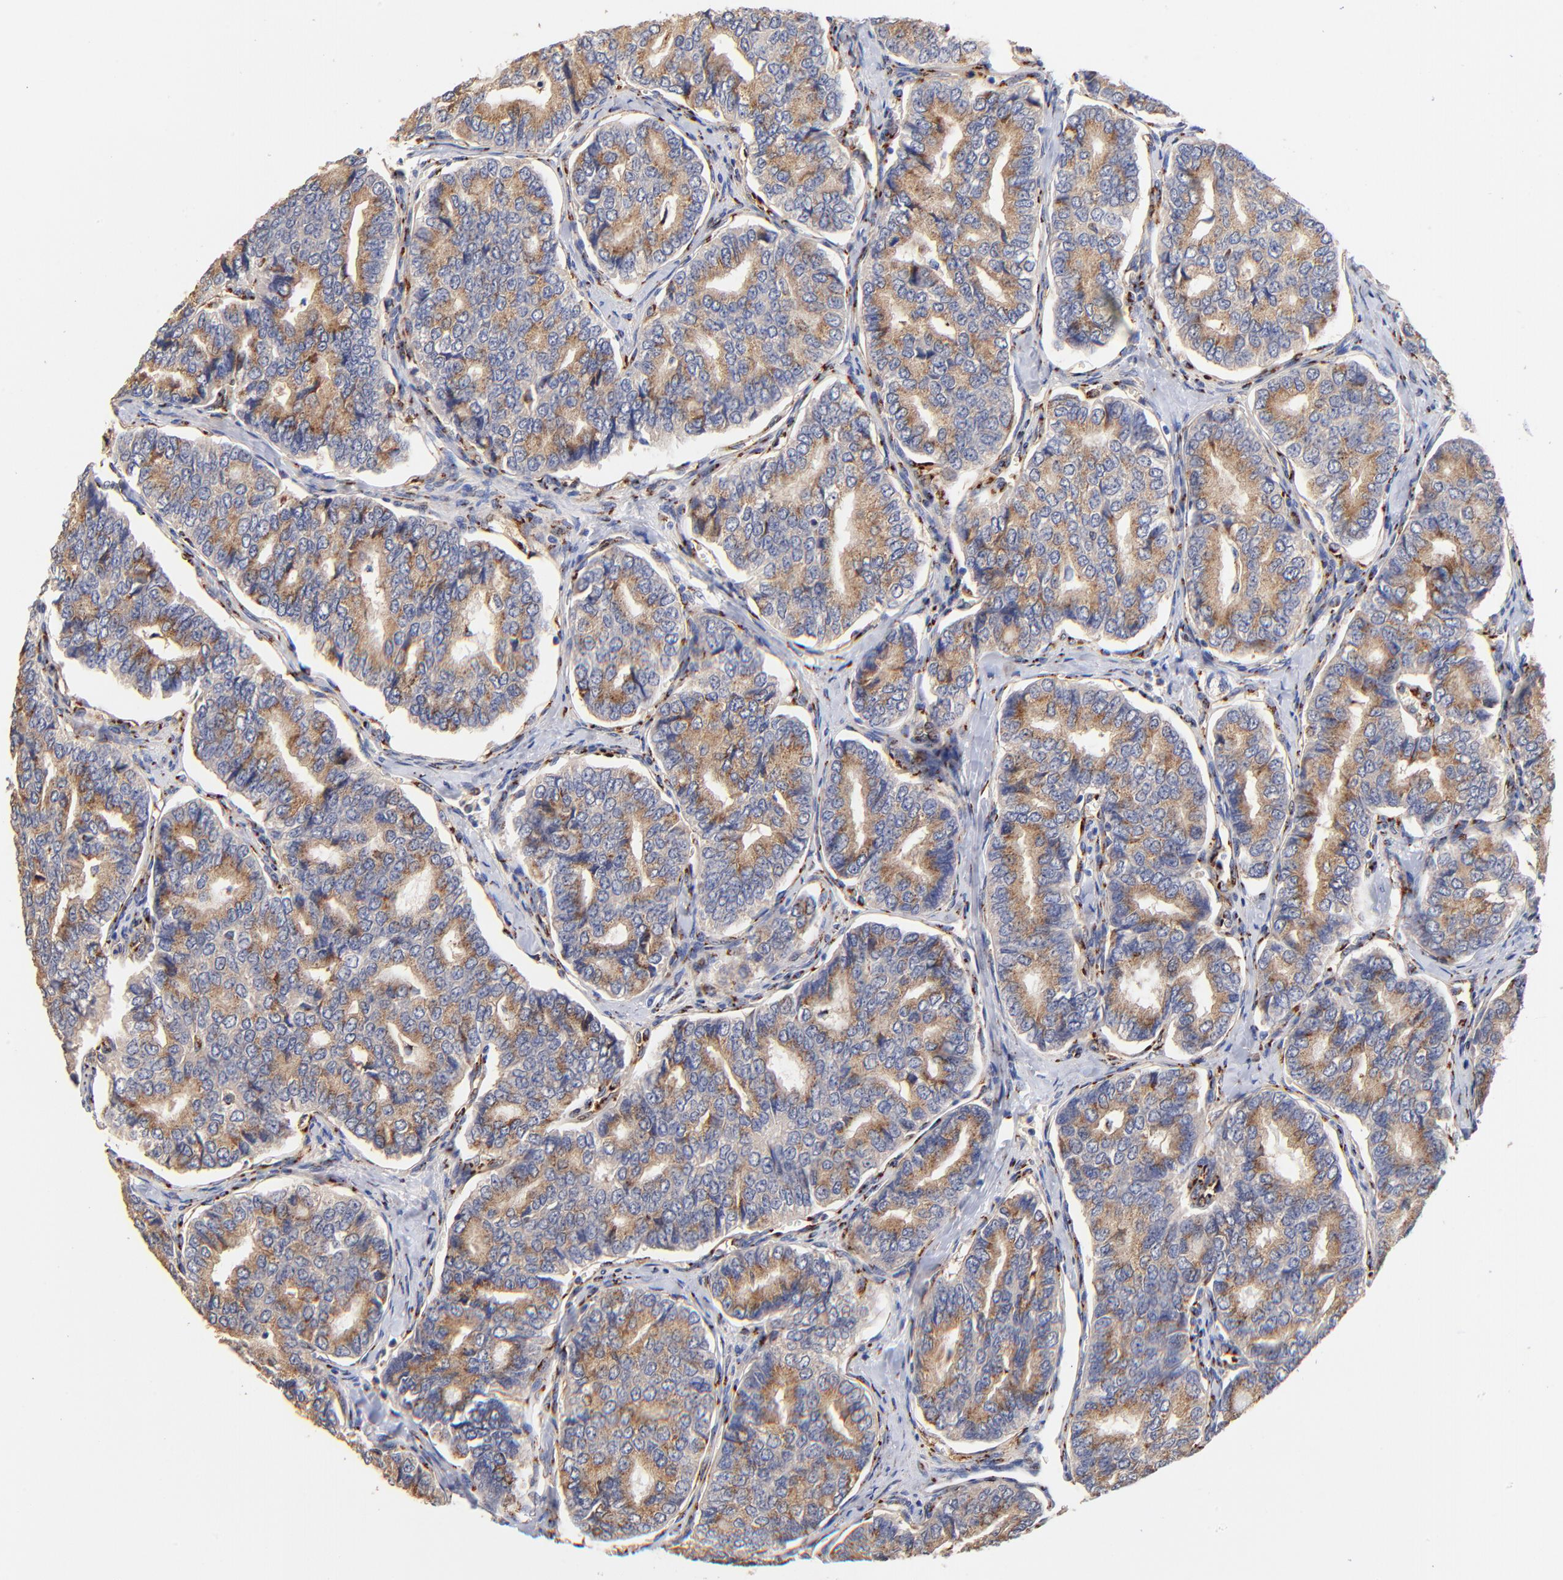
{"staining": {"intensity": "moderate", "quantity": ">75%", "location": "cytoplasmic/membranous"}, "tissue": "thyroid cancer", "cell_type": "Tumor cells", "image_type": "cancer", "snomed": [{"axis": "morphology", "description": "Papillary adenocarcinoma, NOS"}, {"axis": "topography", "description": "Thyroid gland"}], "caption": "Immunohistochemical staining of papillary adenocarcinoma (thyroid) exhibits medium levels of moderate cytoplasmic/membranous protein staining in about >75% of tumor cells.", "gene": "FMNL3", "patient": {"sex": "female", "age": 35}}